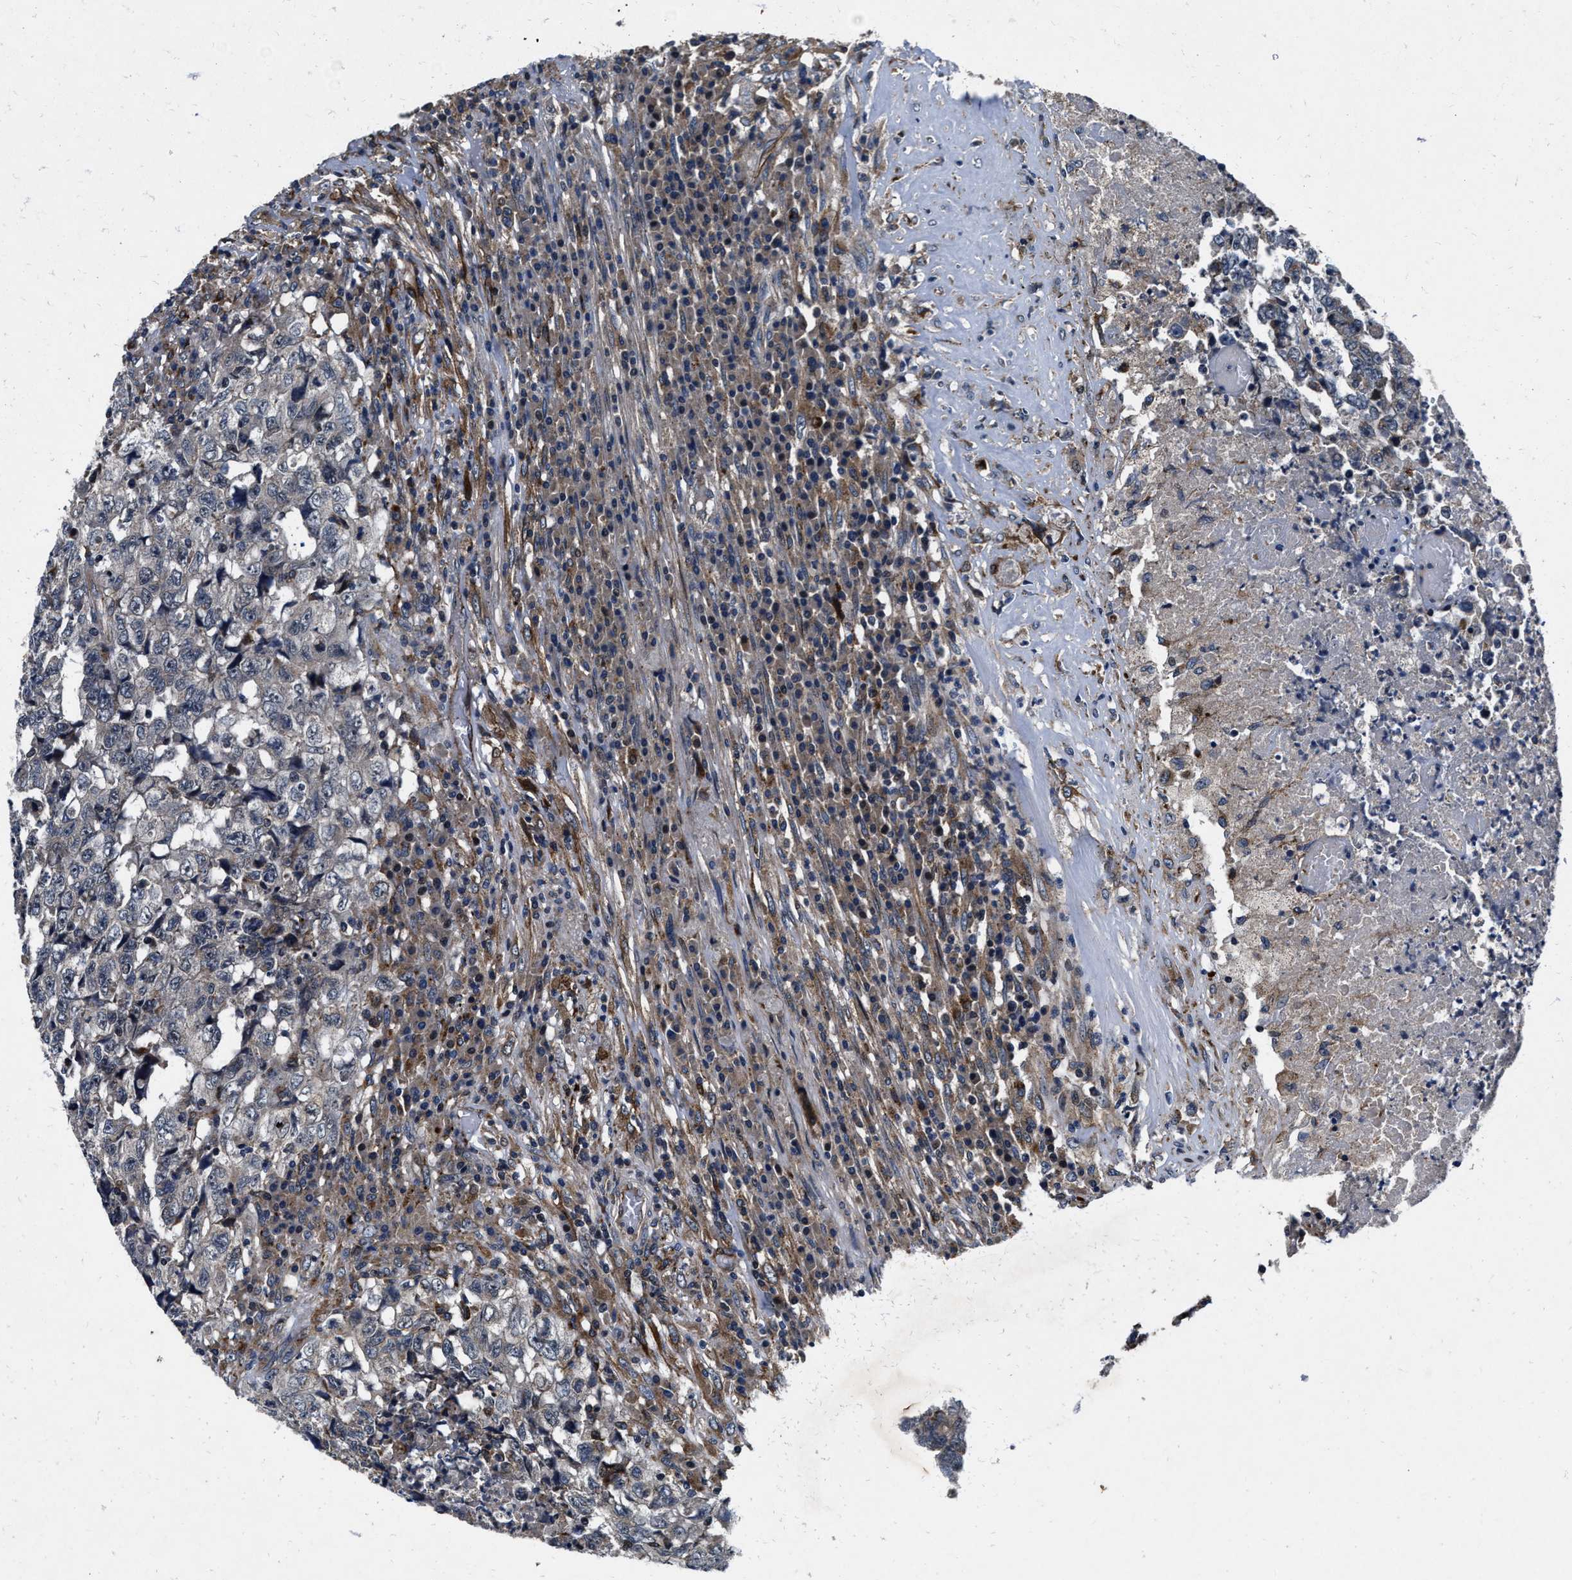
{"staining": {"intensity": "negative", "quantity": "none", "location": "none"}, "tissue": "testis cancer", "cell_type": "Tumor cells", "image_type": "cancer", "snomed": [{"axis": "morphology", "description": "Necrosis, NOS"}, {"axis": "morphology", "description": "Carcinoma, Embryonal, NOS"}, {"axis": "topography", "description": "Testis"}], "caption": "Testis embryonal carcinoma stained for a protein using IHC shows no staining tumor cells.", "gene": "C2orf66", "patient": {"sex": "male", "age": 19}}